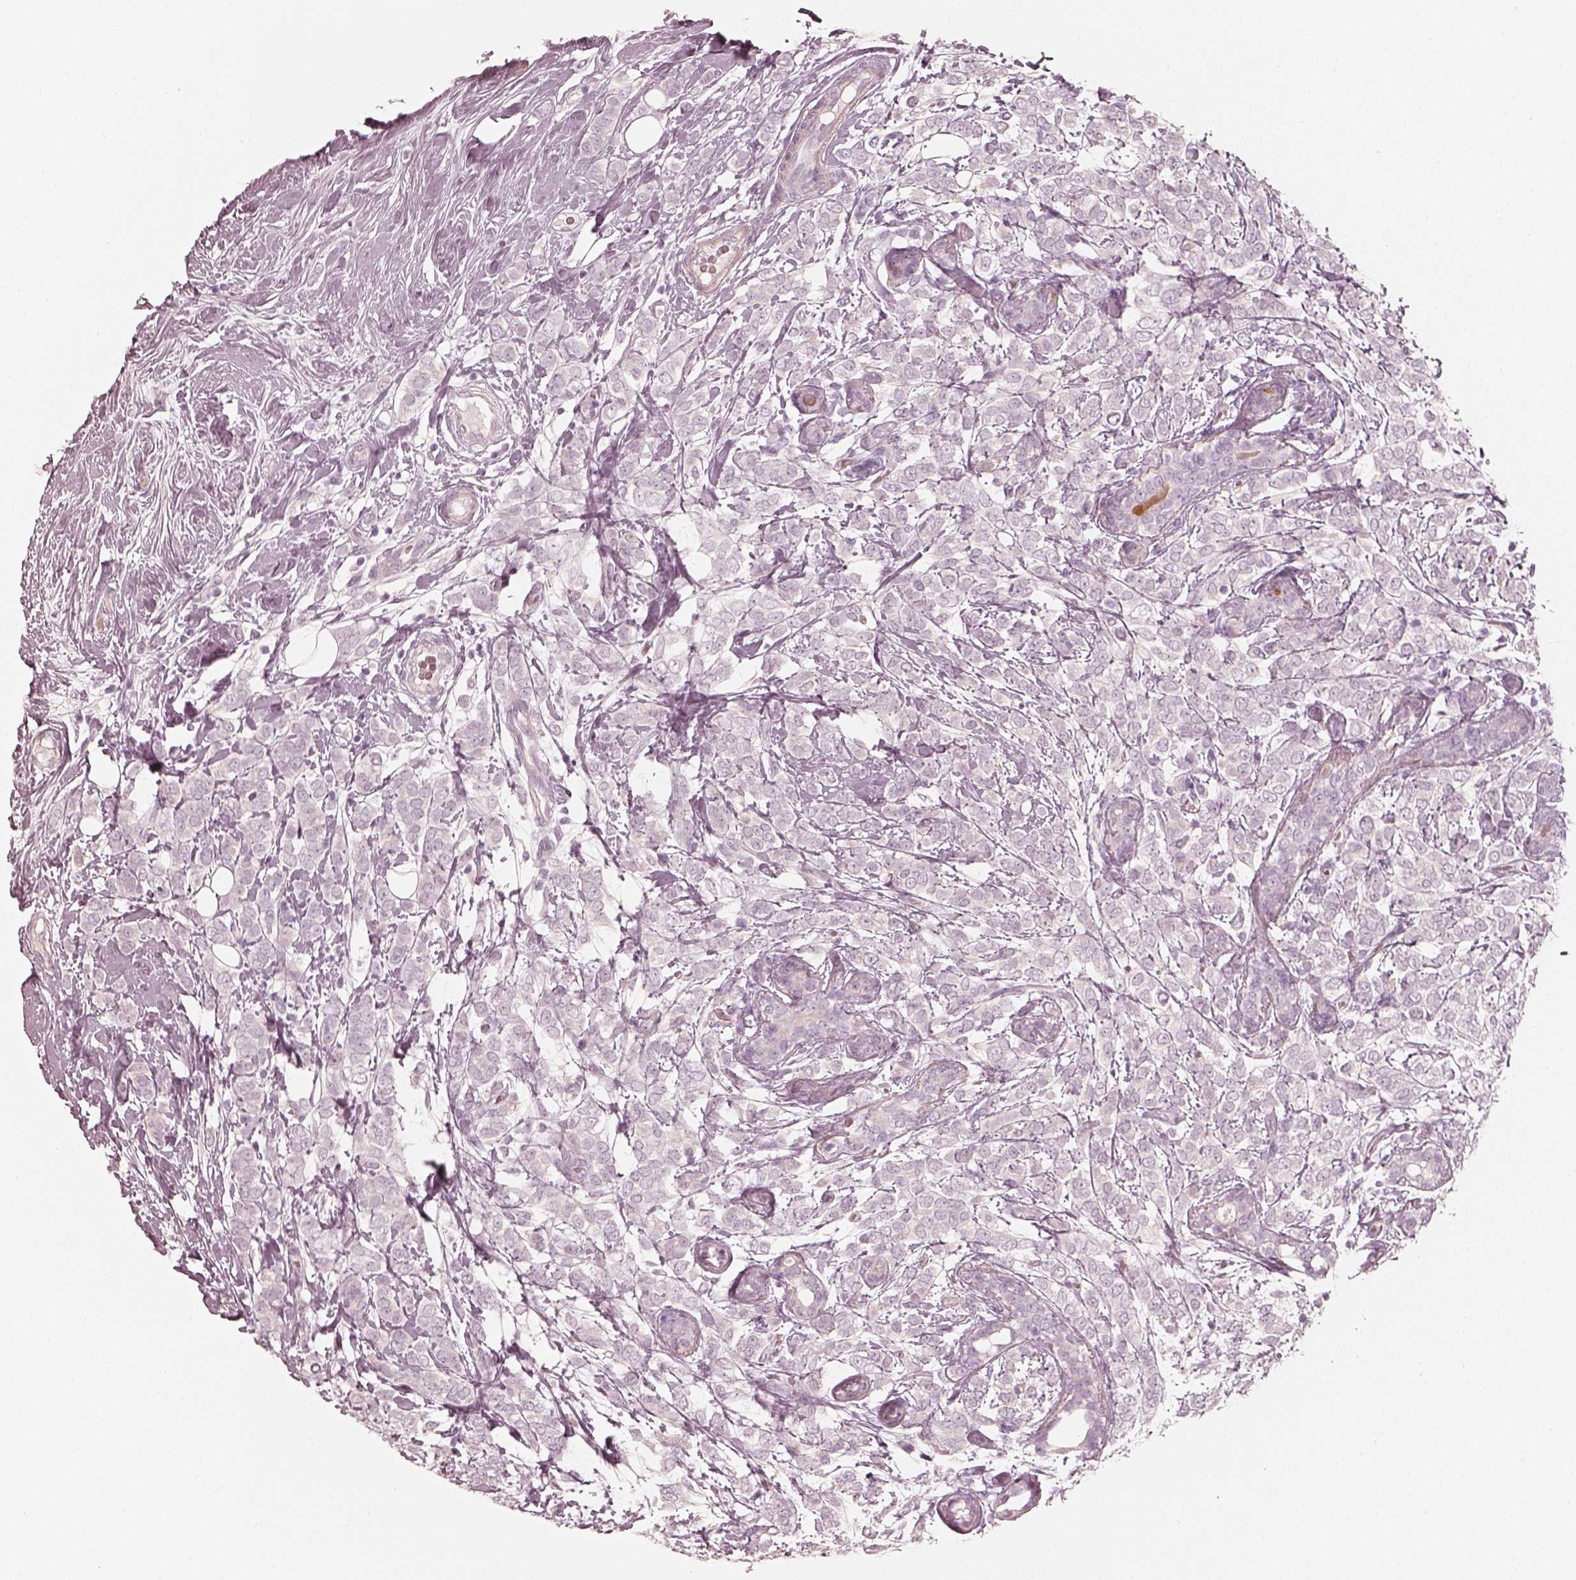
{"staining": {"intensity": "negative", "quantity": "none", "location": "none"}, "tissue": "breast cancer", "cell_type": "Tumor cells", "image_type": "cancer", "snomed": [{"axis": "morphology", "description": "Lobular carcinoma"}, {"axis": "topography", "description": "Breast"}], "caption": "Photomicrograph shows no protein staining in tumor cells of breast cancer tissue.", "gene": "SPATA24", "patient": {"sex": "female", "age": 49}}